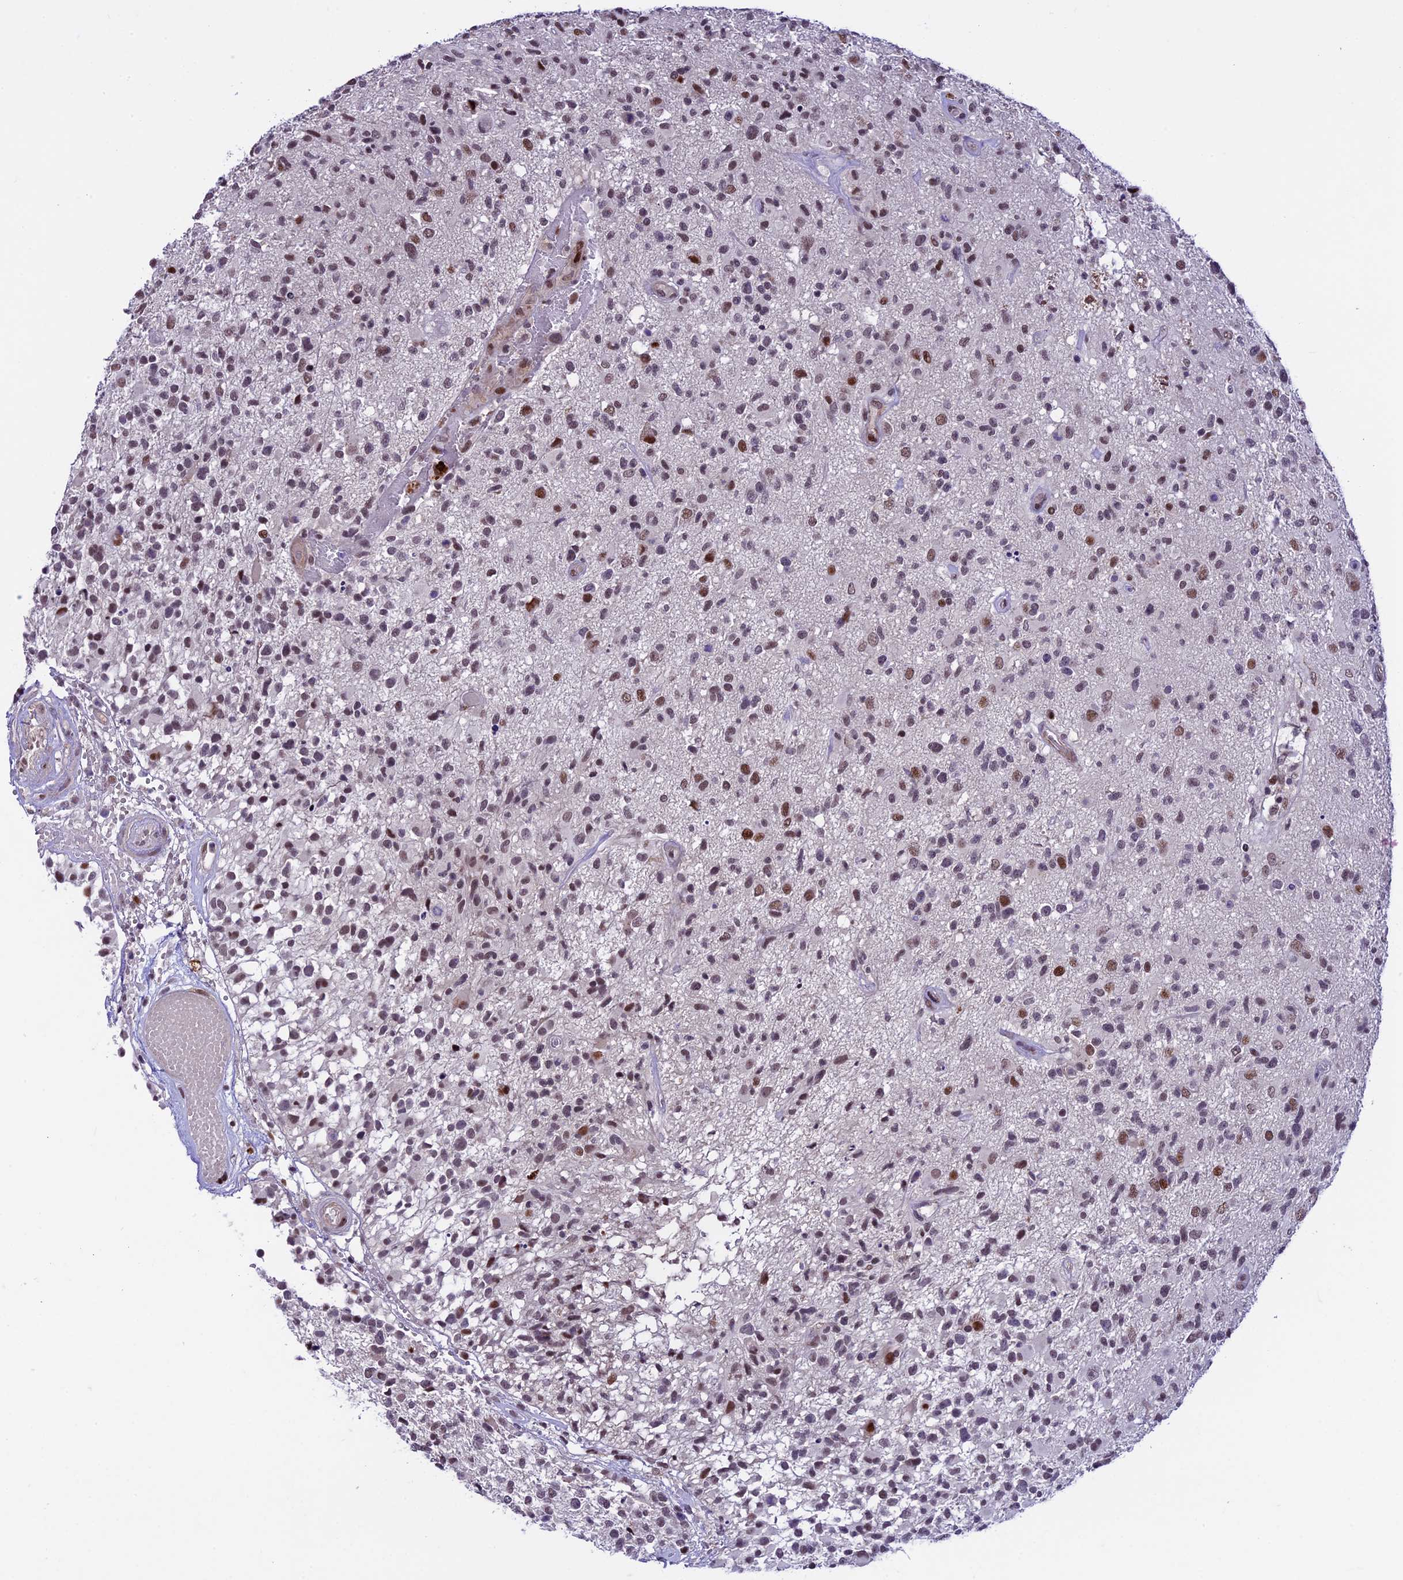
{"staining": {"intensity": "moderate", "quantity": "<25%", "location": "nuclear"}, "tissue": "glioma", "cell_type": "Tumor cells", "image_type": "cancer", "snomed": [{"axis": "morphology", "description": "Glioma, malignant, High grade"}, {"axis": "morphology", "description": "Glioblastoma, NOS"}, {"axis": "topography", "description": "Brain"}], "caption": "Malignant high-grade glioma stained with DAB immunohistochemistry (IHC) exhibits low levels of moderate nuclear positivity in about <25% of tumor cells.", "gene": "TCP11L2", "patient": {"sex": "male", "age": 60}}